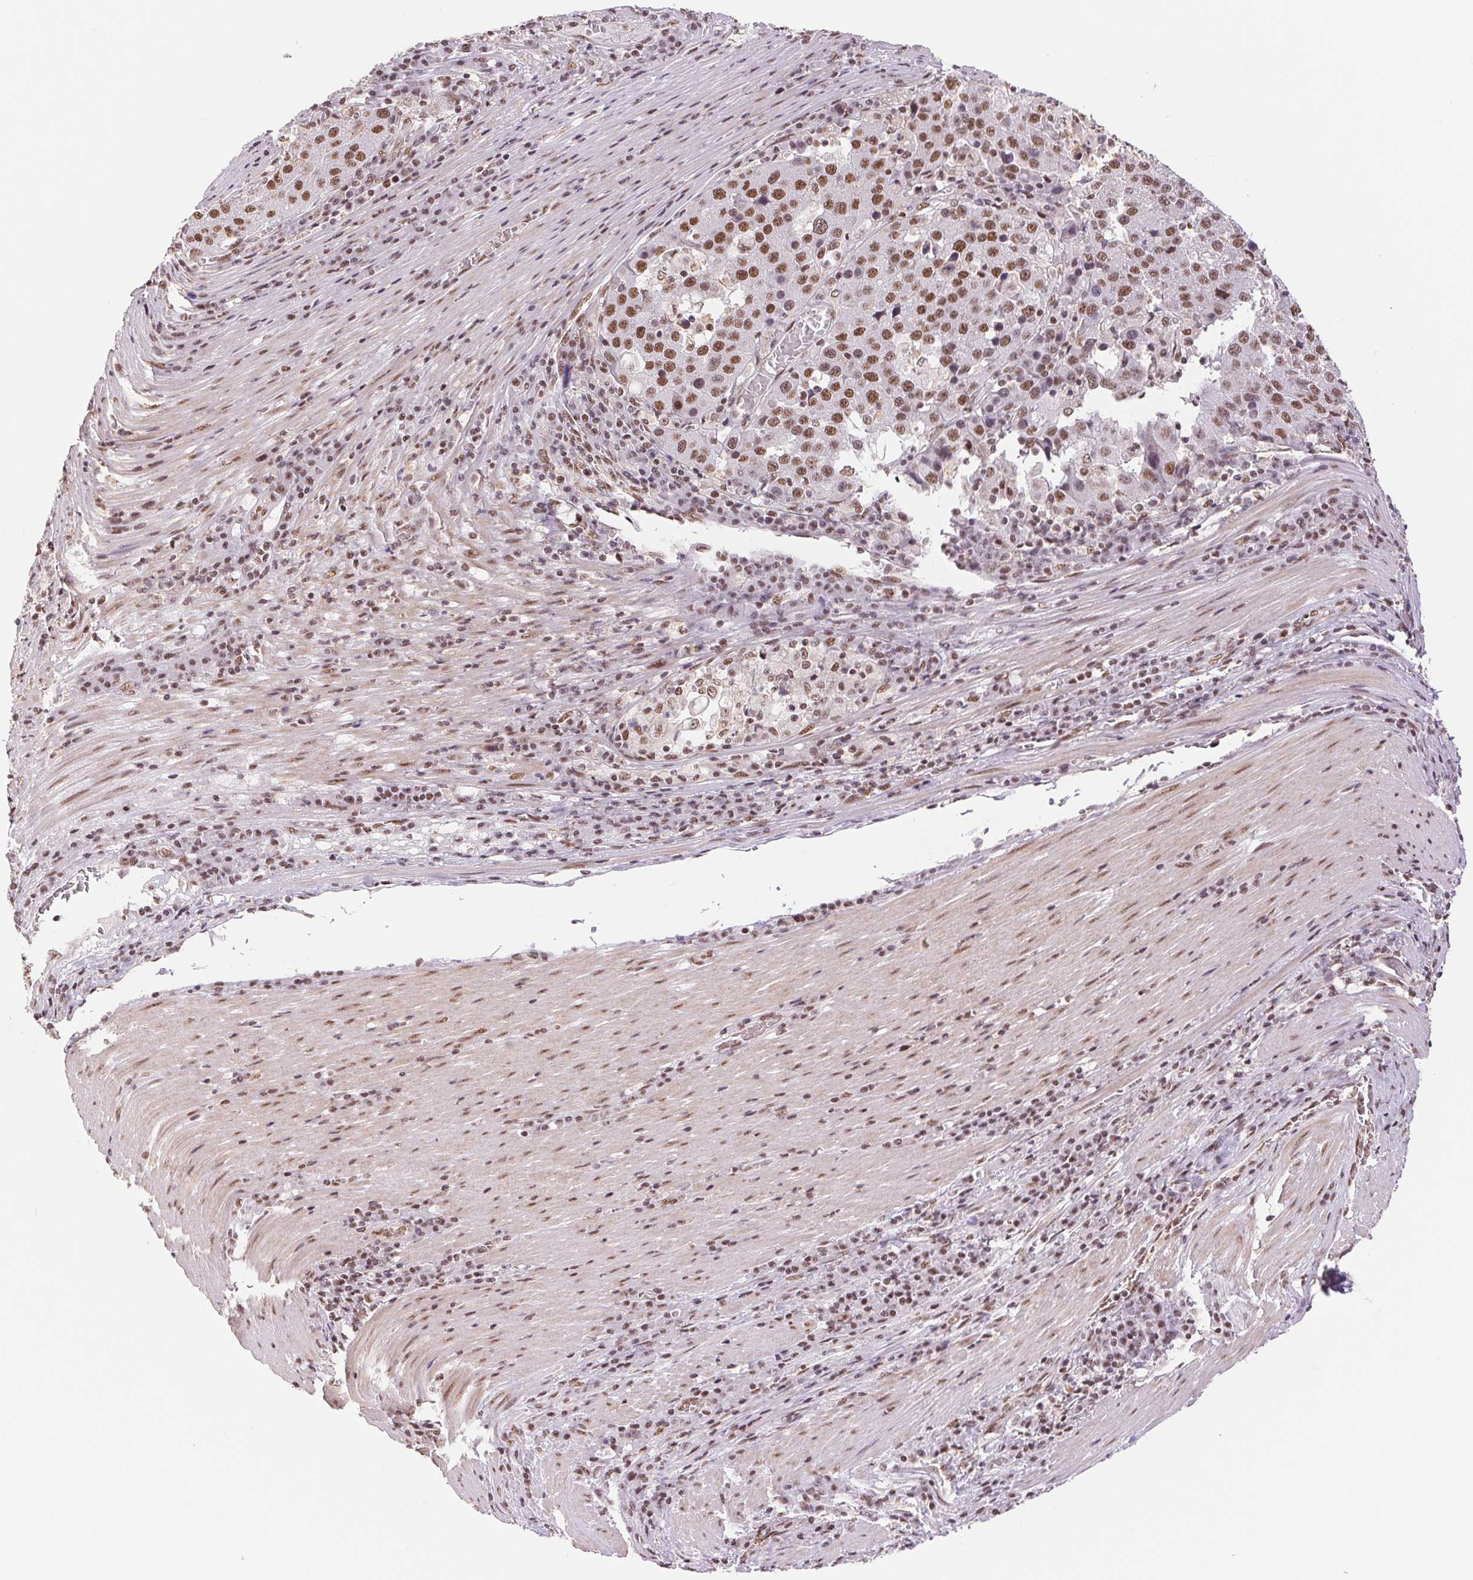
{"staining": {"intensity": "strong", "quantity": ">75%", "location": "nuclear"}, "tissue": "stomach cancer", "cell_type": "Tumor cells", "image_type": "cancer", "snomed": [{"axis": "morphology", "description": "Adenocarcinoma, NOS"}, {"axis": "topography", "description": "Stomach"}], "caption": "Protein expression analysis of stomach cancer (adenocarcinoma) reveals strong nuclear positivity in about >75% of tumor cells.", "gene": "SREK1", "patient": {"sex": "male", "age": 71}}